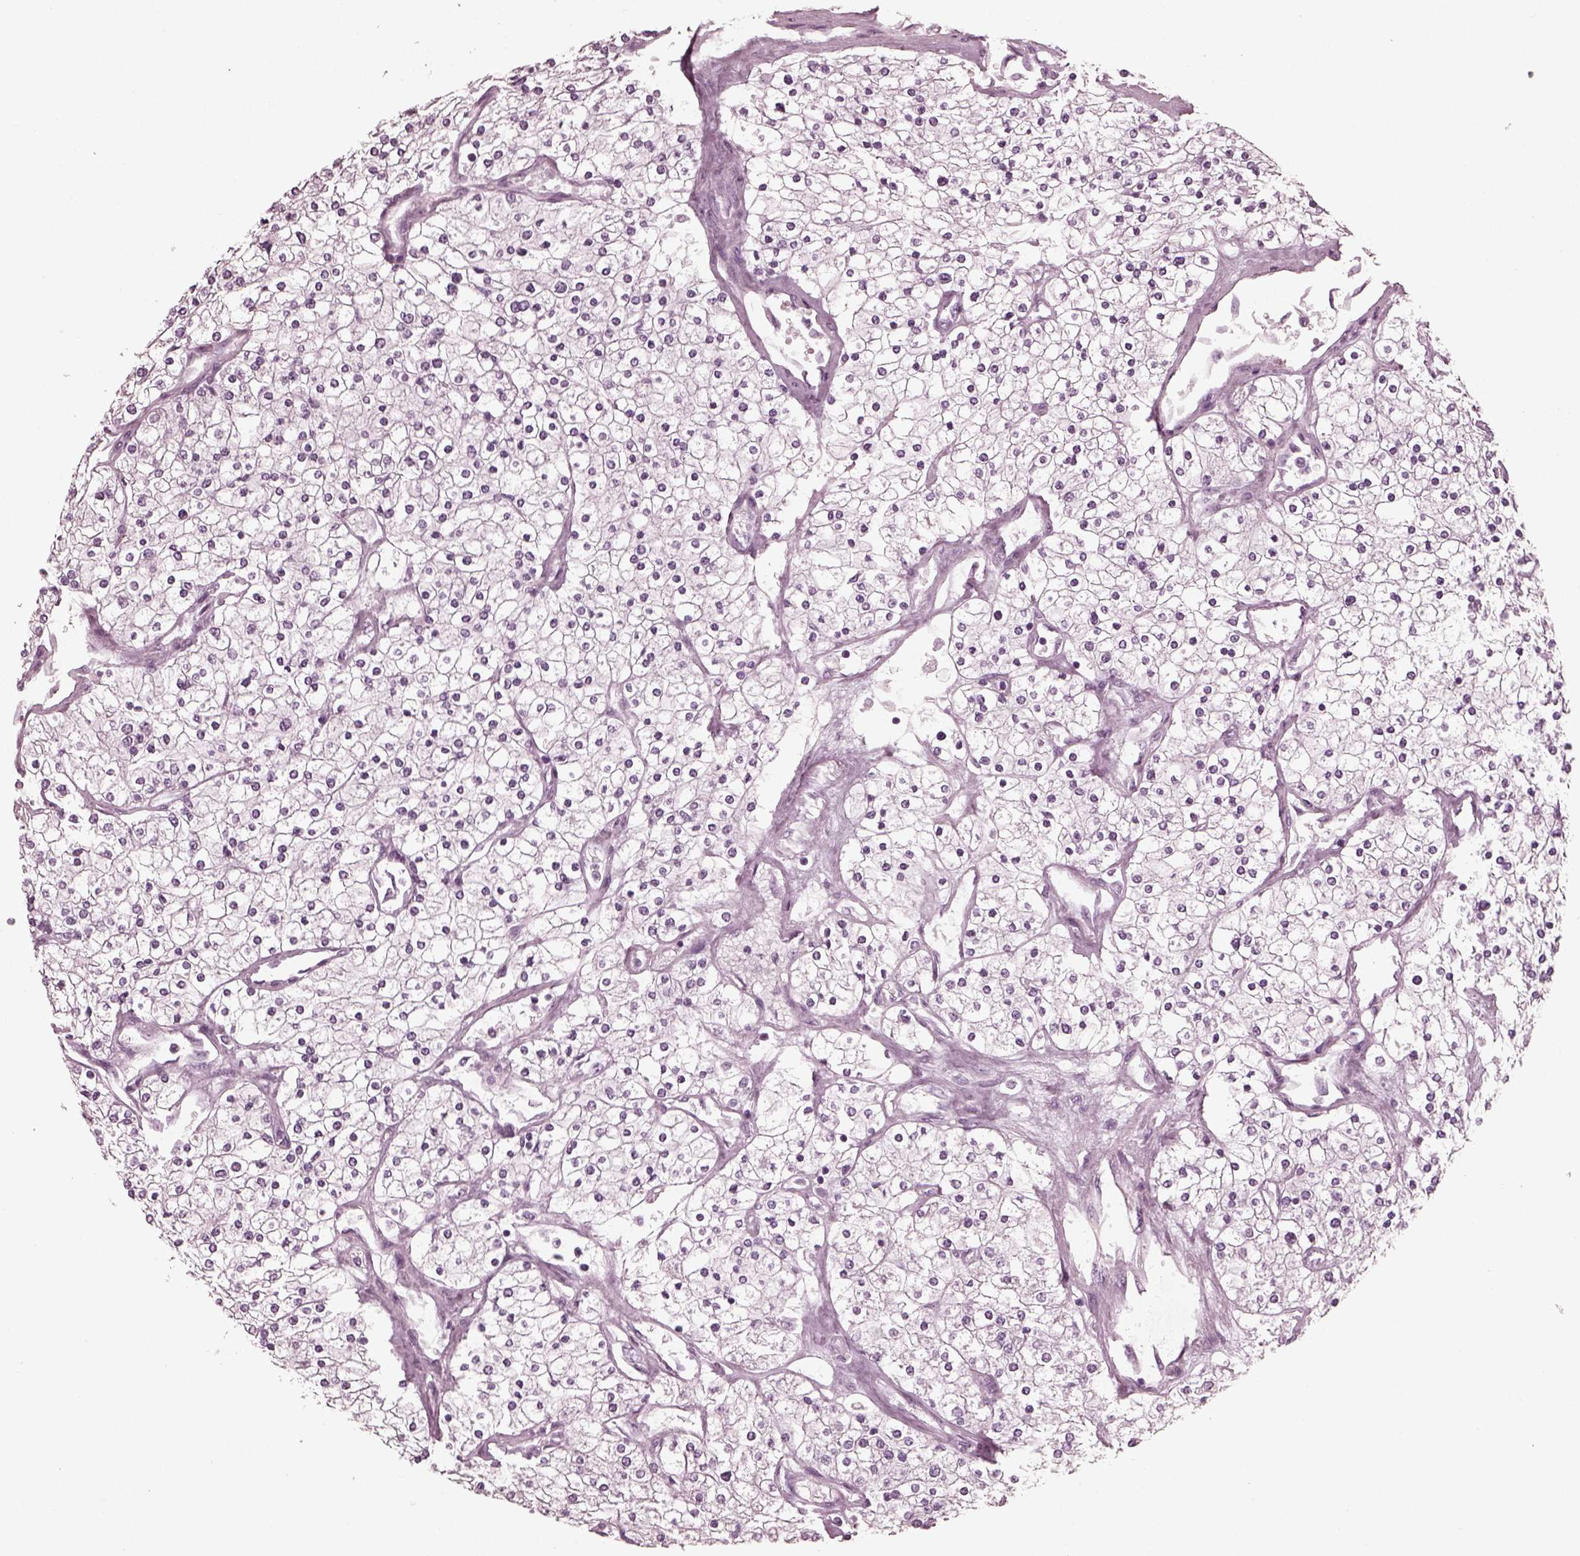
{"staining": {"intensity": "negative", "quantity": "none", "location": "none"}, "tissue": "renal cancer", "cell_type": "Tumor cells", "image_type": "cancer", "snomed": [{"axis": "morphology", "description": "Adenocarcinoma, NOS"}, {"axis": "topography", "description": "Kidney"}], "caption": "Tumor cells show no significant protein staining in renal cancer (adenocarcinoma). (DAB immunohistochemistry (IHC), high magnification).", "gene": "GRM6", "patient": {"sex": "male", "age": 80}}